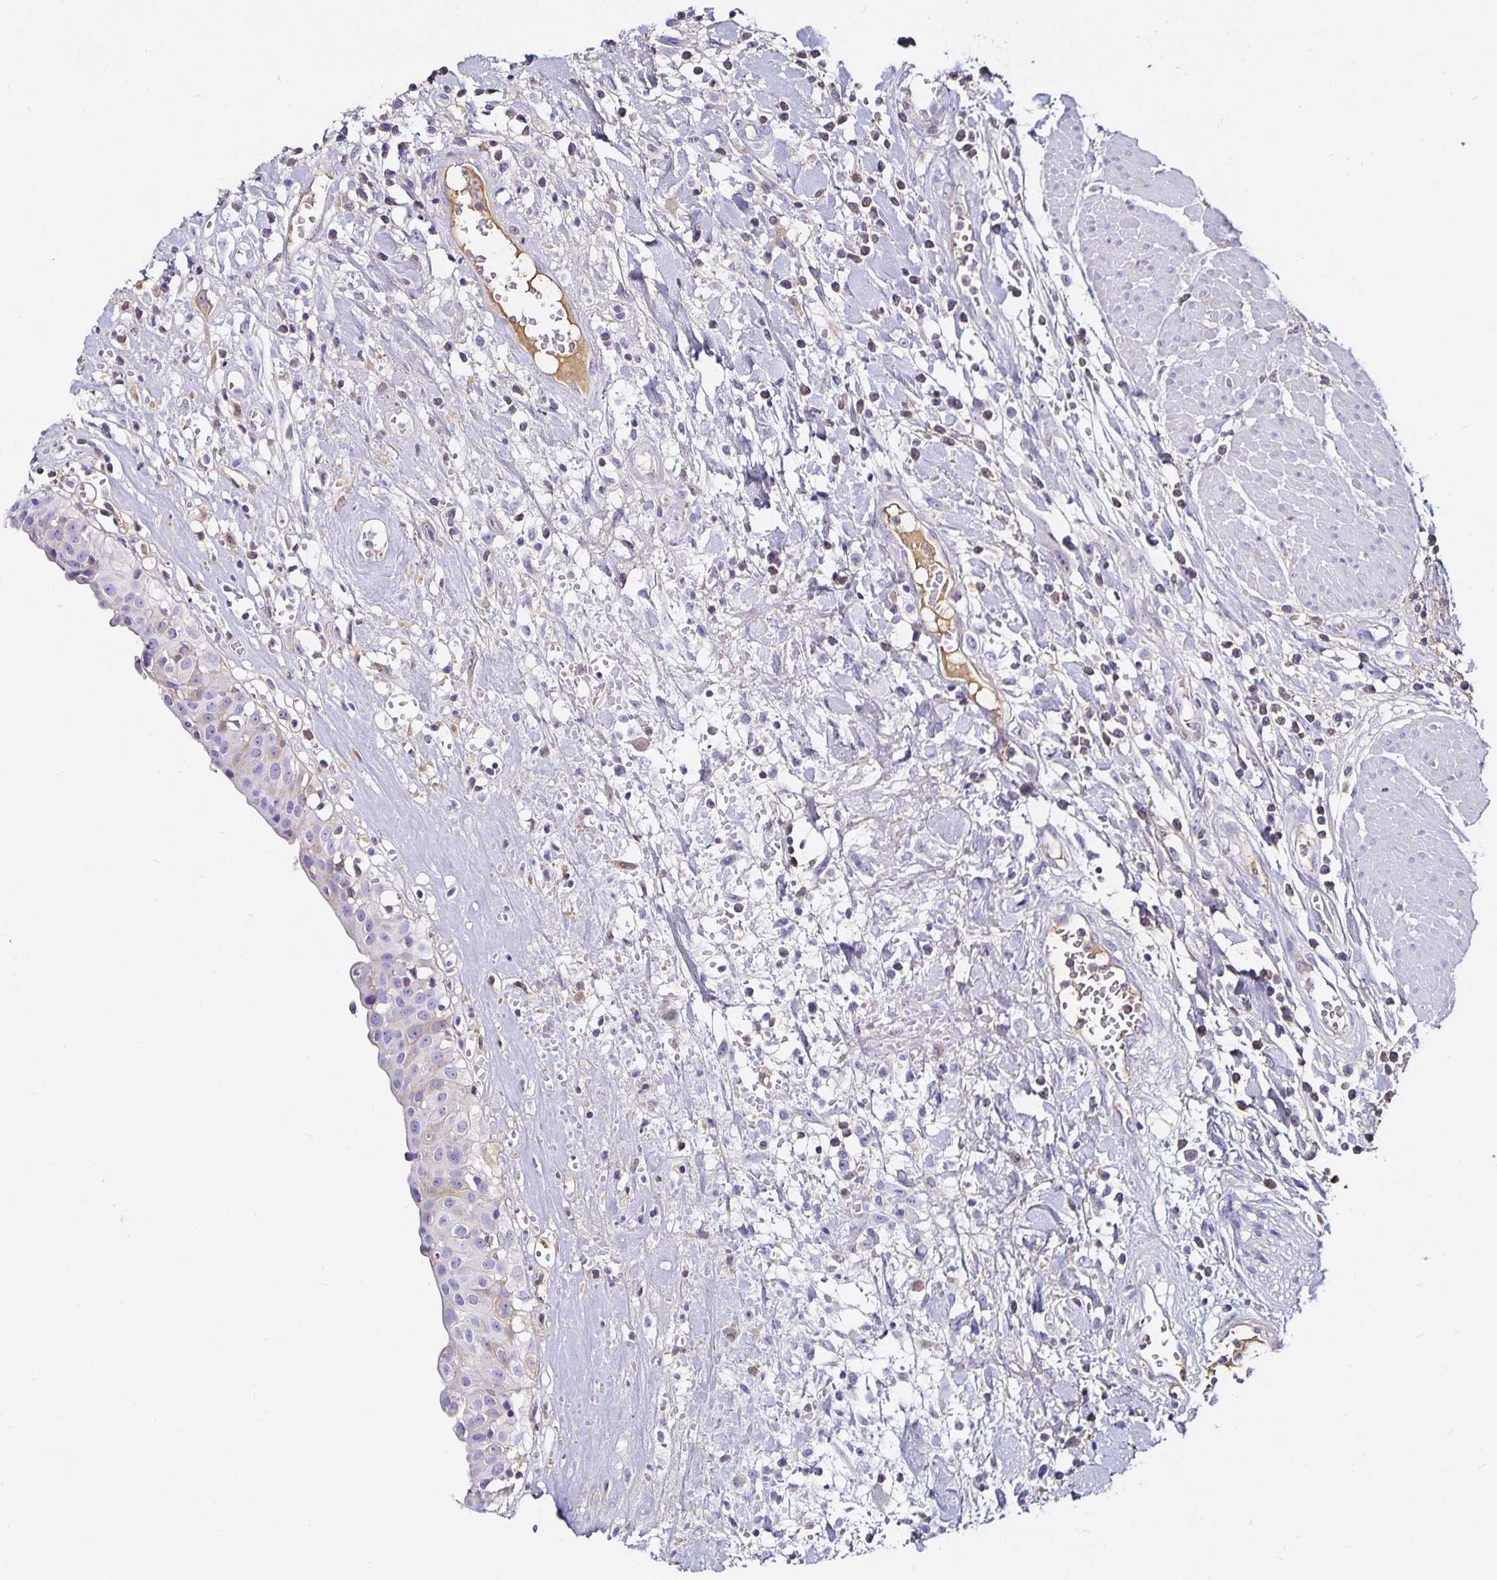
{"staining": {"intensity": "negative", "quantity": "none", "location": "none"}, "tissue": "urinary bladder", "cell_type": "Urothelial cells", "image_type": "normal", "snomed": [{"axis": "morphology", "description": "Normal tissue, NOS"}, {"axis": "topography", "description": "Urinary bladder"}], "caption": "Protein analysis of normal urinary bladder shows no significant positivity in urothelial cells.", "gene": "TTR", "patient": {"sex": "male", "age": 64}}